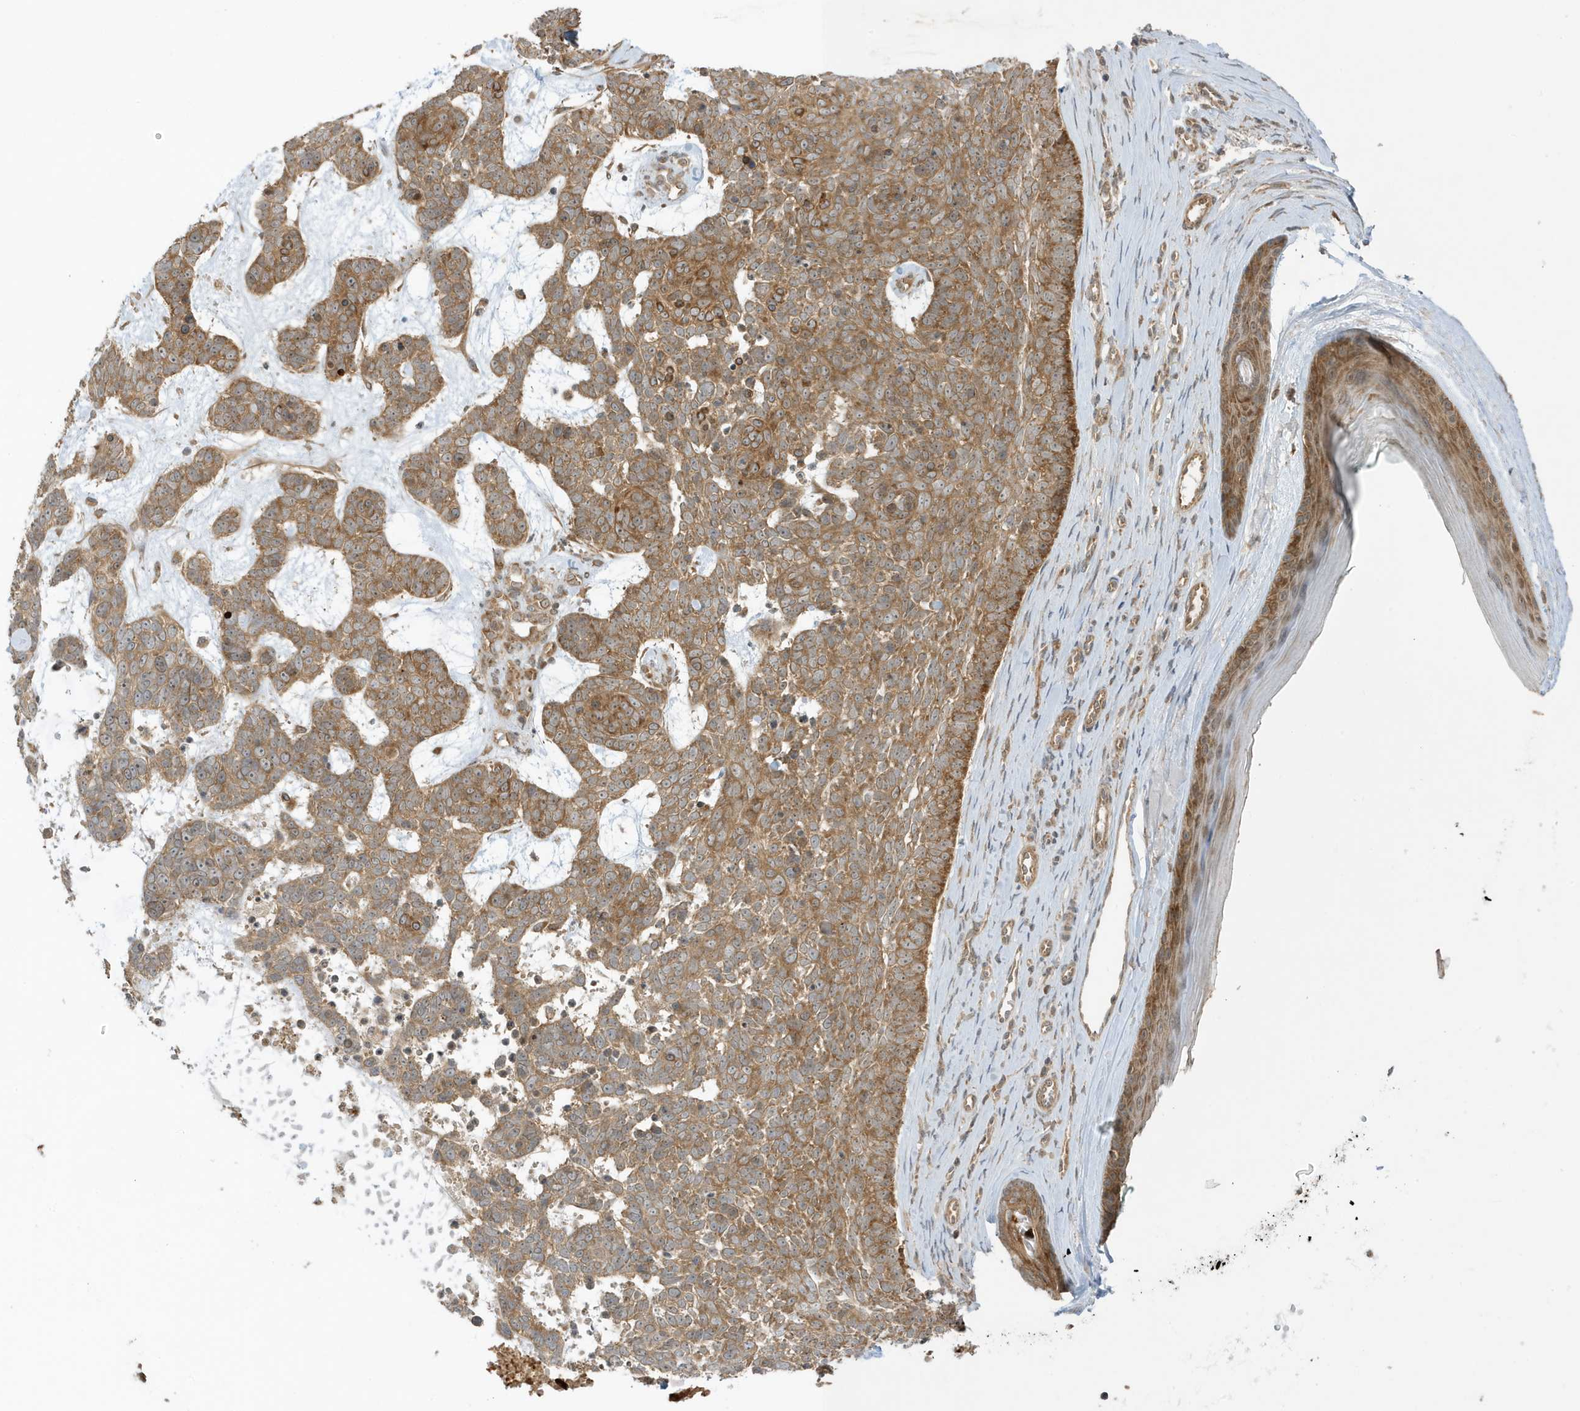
{"staining": {"intensity": "moderate", "quantity": ">75%", "location": "cytoplasmic/membranous"}, "tissue": "skin cancer", "cell_type": "Tumor cells", "image_type": "cancer", "snomed": [{"axis": "morphology", "description": "Basal cell carcinoma"}, {"axis": "topography", "description": "Skin"}], "caption": "Skin basal cell carcinoma stained with a brown dye shows moderate cytoplasmic/membranous positive expression in about >75% of tumor cells.", "gene": "DHX36", "patient": {"sex": "female", "age": 81}}